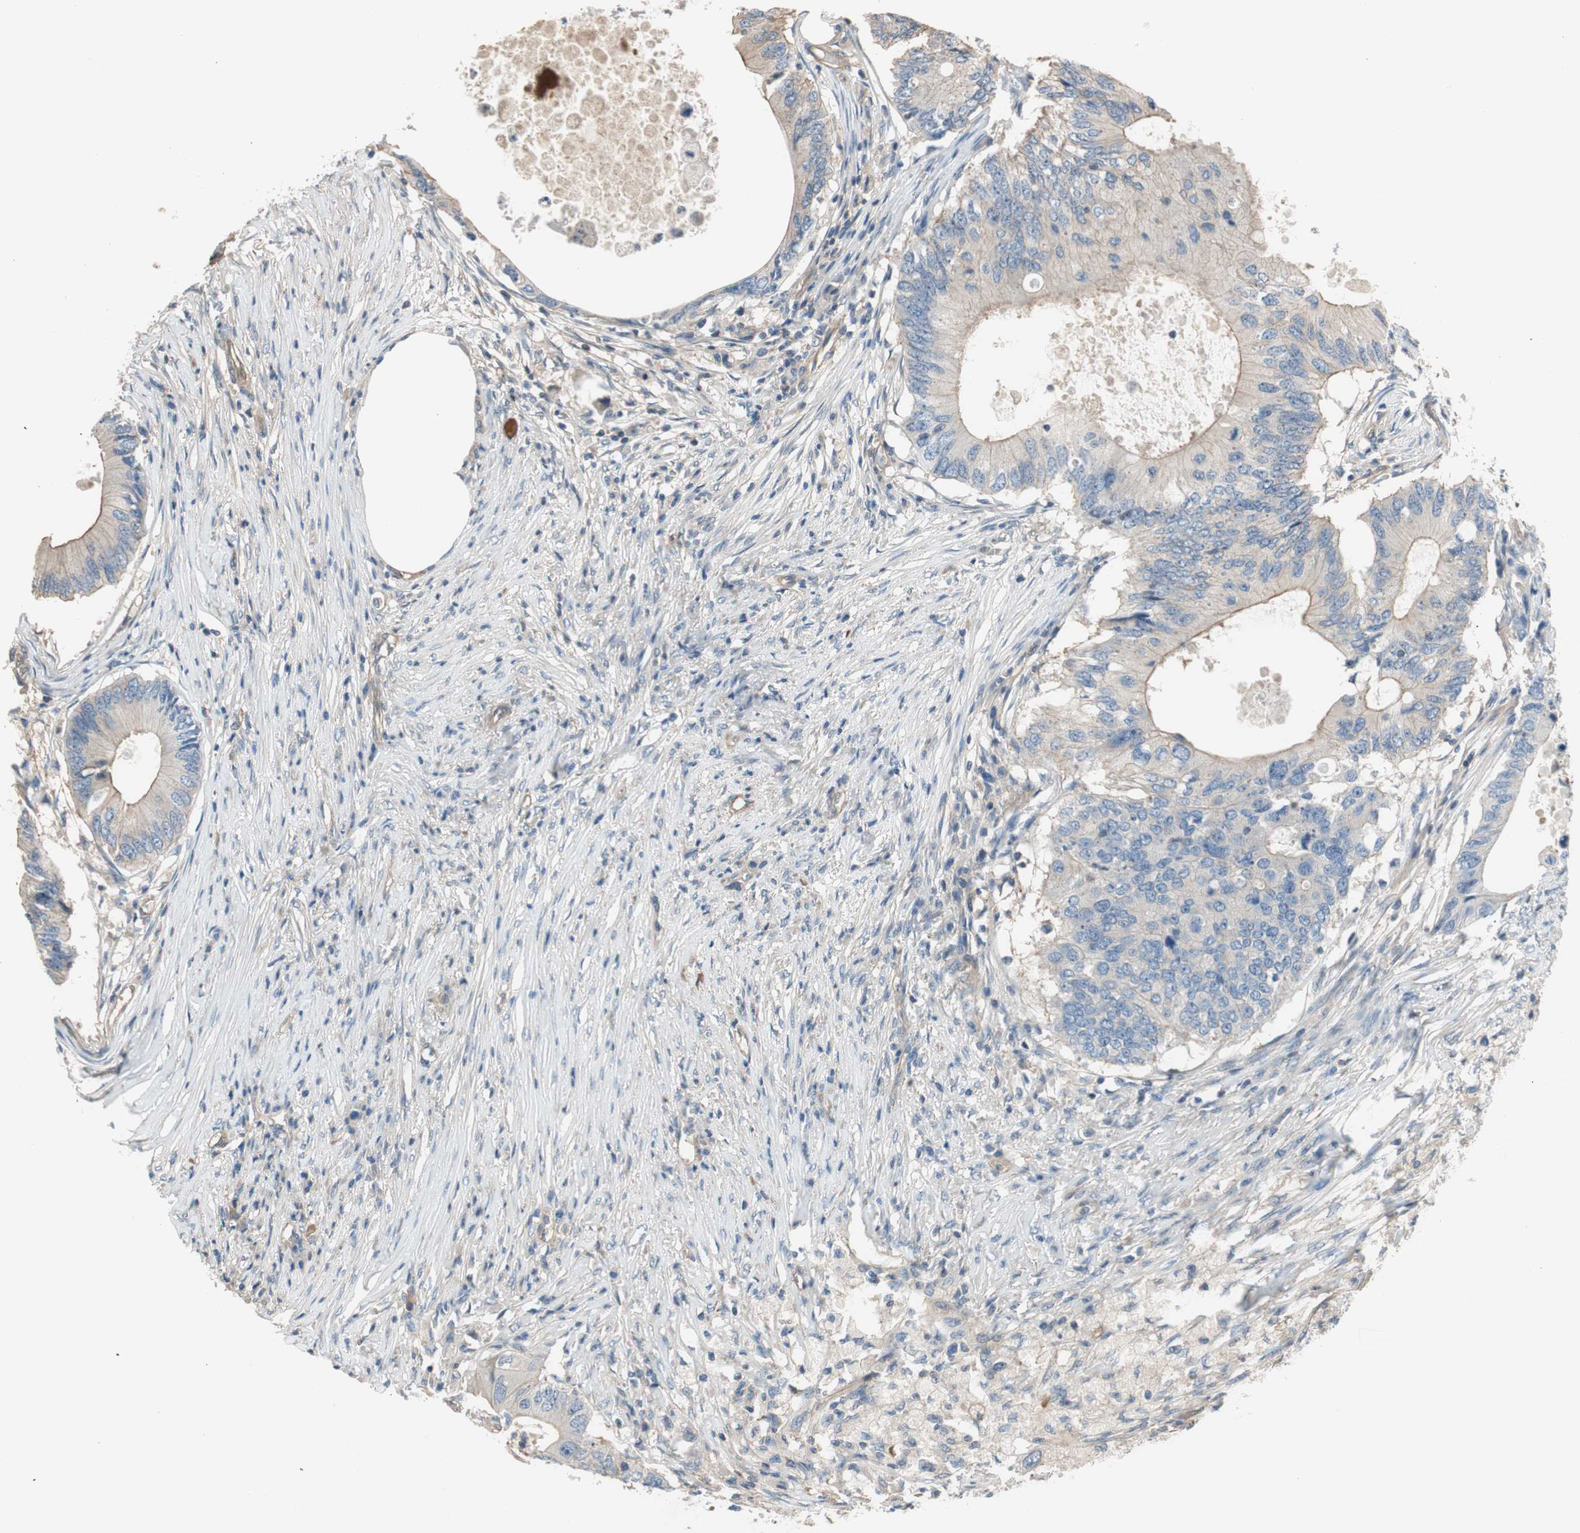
{"staining": {"intensity": "weak", "quantity": ">75%", "location": "cytoplasmic/membranous"}, "tissue": "colorectal cancer", "cell_type": "Tumor cells", "image_type": "cancer", "snomed": [{"axis": "morphology", "description": "Adenocarcinoma, NOS"}, {"axis": "topography", "description": "Colon"}], "caption": "Tumor cells demonstrate weak cytoplasmic/membranous positivity in about >75% of cells in colorectal cancer (adenocarcinoma).", "gene": "CALML3", "patient": {"sex": "male", "age": 71}}